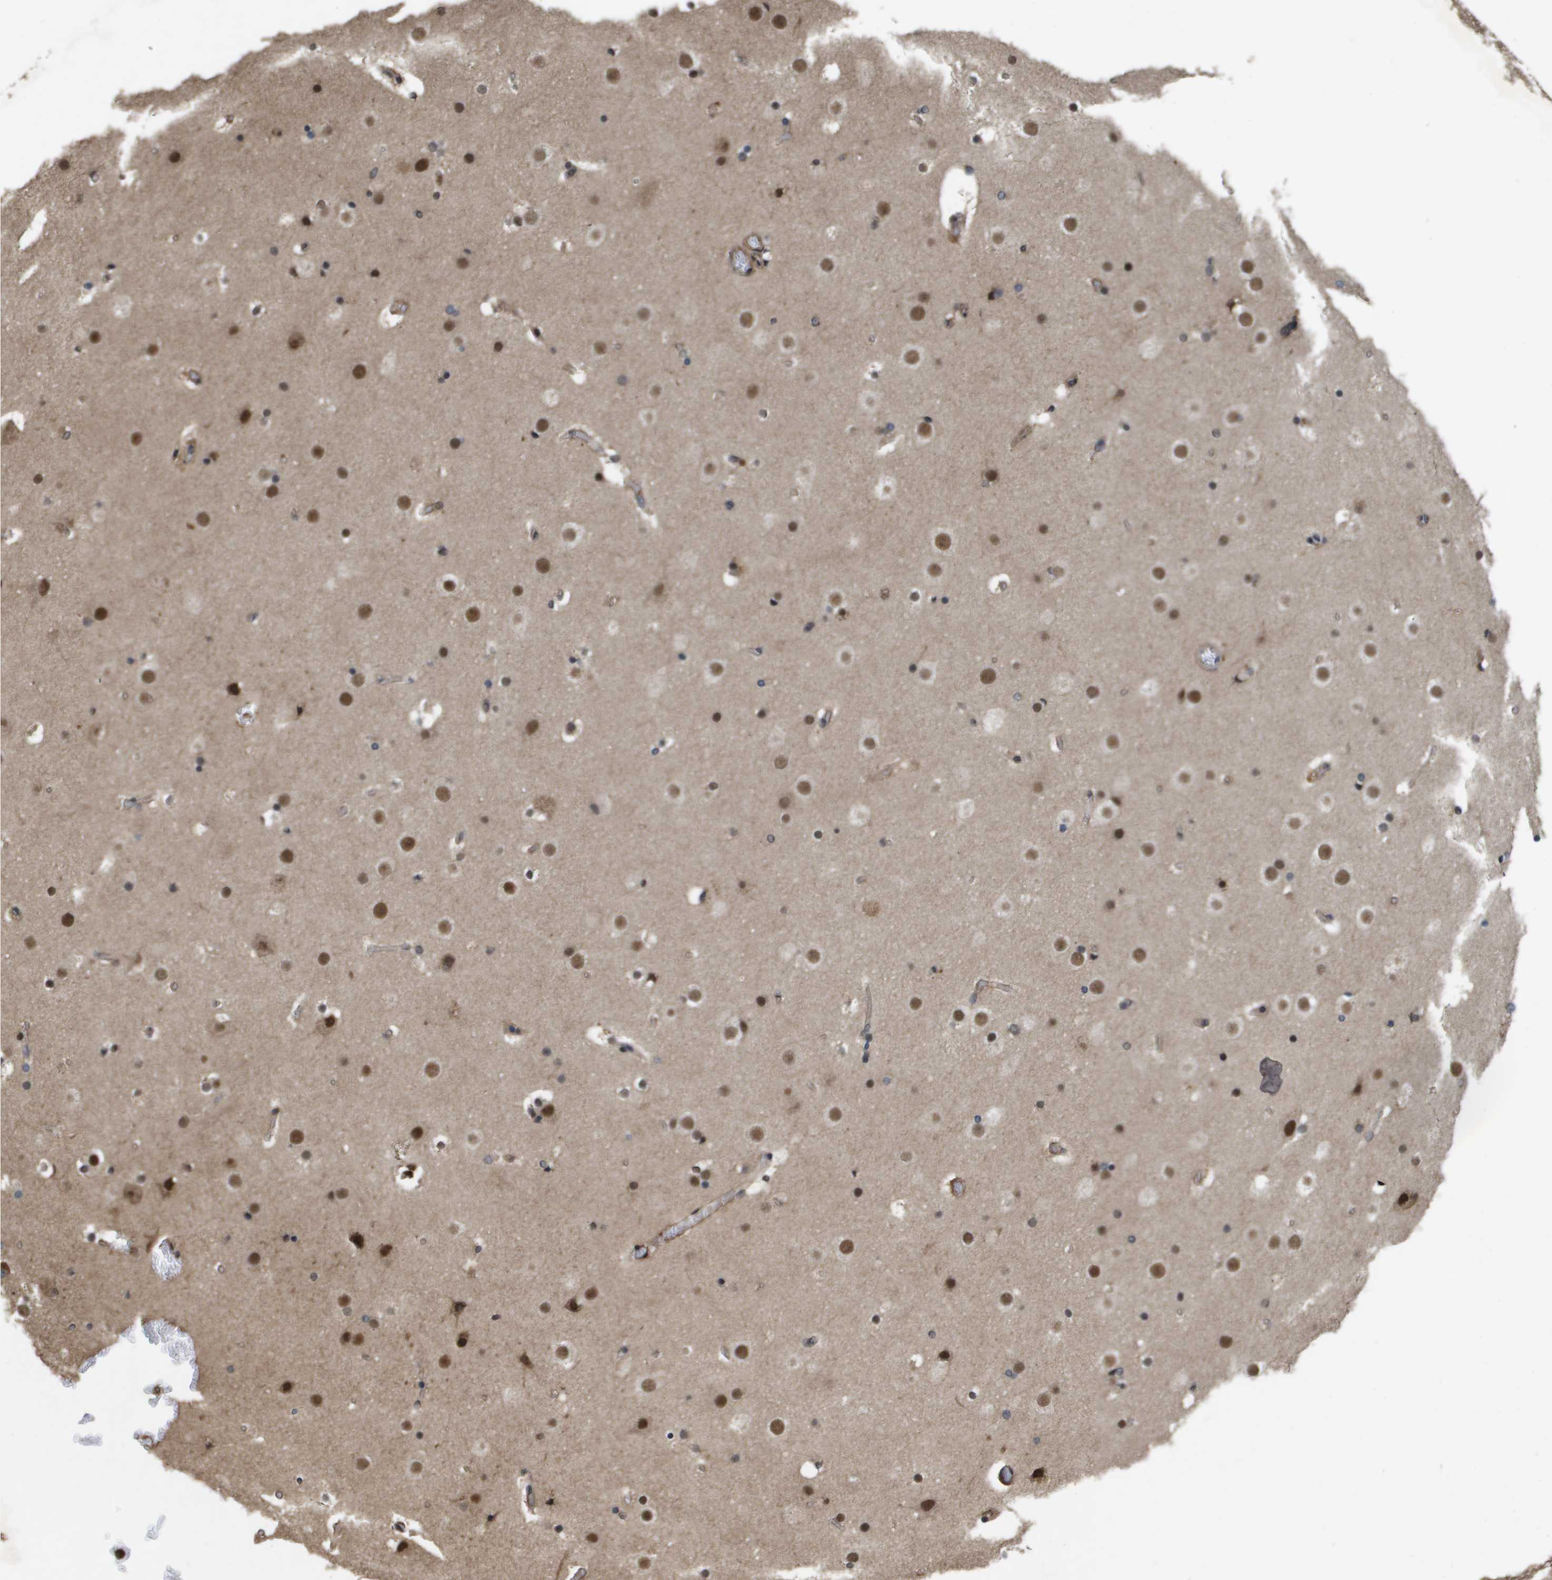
{"staining": {"intensity": "weak", "quantity": ">75%", "location": "cytoplasmic/membranous"}, "tissue": "cerebral cortex", "cell_type": "Endothelial cells", "image_type": "normal", "snomed": [{"axis": "morphology", "description": "Normal tissue, NOS"}, {"axis": "topography", "description": "Cerebral cortex"}], "caption": "An immunohistochemistry micrograph of benign tissue is shown. Protein staining in brown shows weak cytoplasmic/membranous positivity in cerebral cortex within endothelial cells. The protein of interest is stained brown, and the nuclei are stained in blue (DAB IHC with brightfield microscopy, high magnification).", "gene": "SPTLC1", "patient": {"sex": "male", "age": 57}}